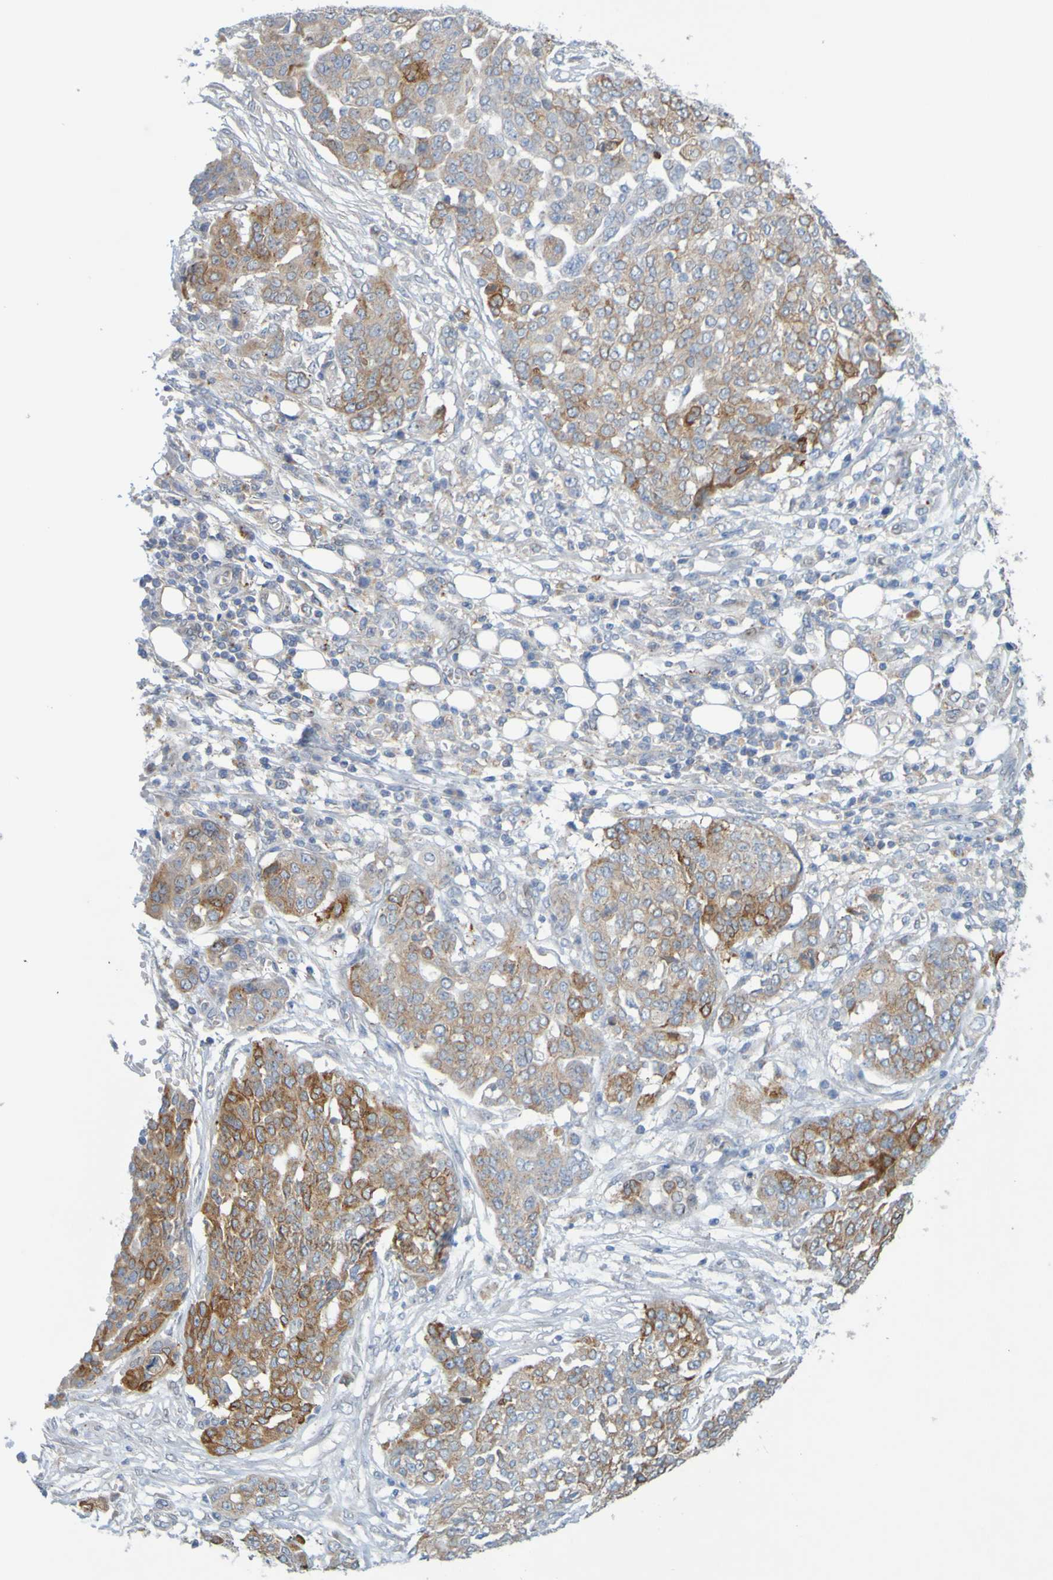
{"staining": {"intensity": "moderate", "quantity": "25%-75%", "location": "cytoplasmic/membranous"}, "tissue": "ovarian cancer", "cell_type": "Tumor cells", "image_type": "cancer", "snomed": [{"axis": "morphology", "description": "Cystadenocarcinoma, serous, NOS"}, {"axis": "topography", "description": "Soft tissue"}, {"axis": "topography", "description": "Ovary"}], "caption": "Moderate cytoplasmic/membranous staining is seen in approximately 25%-75% of tumor cells in ovarian cancer (serous cystadenocarcinoma).", "gene": "MAG", "patient": {"sex": "female", "age": 57}}